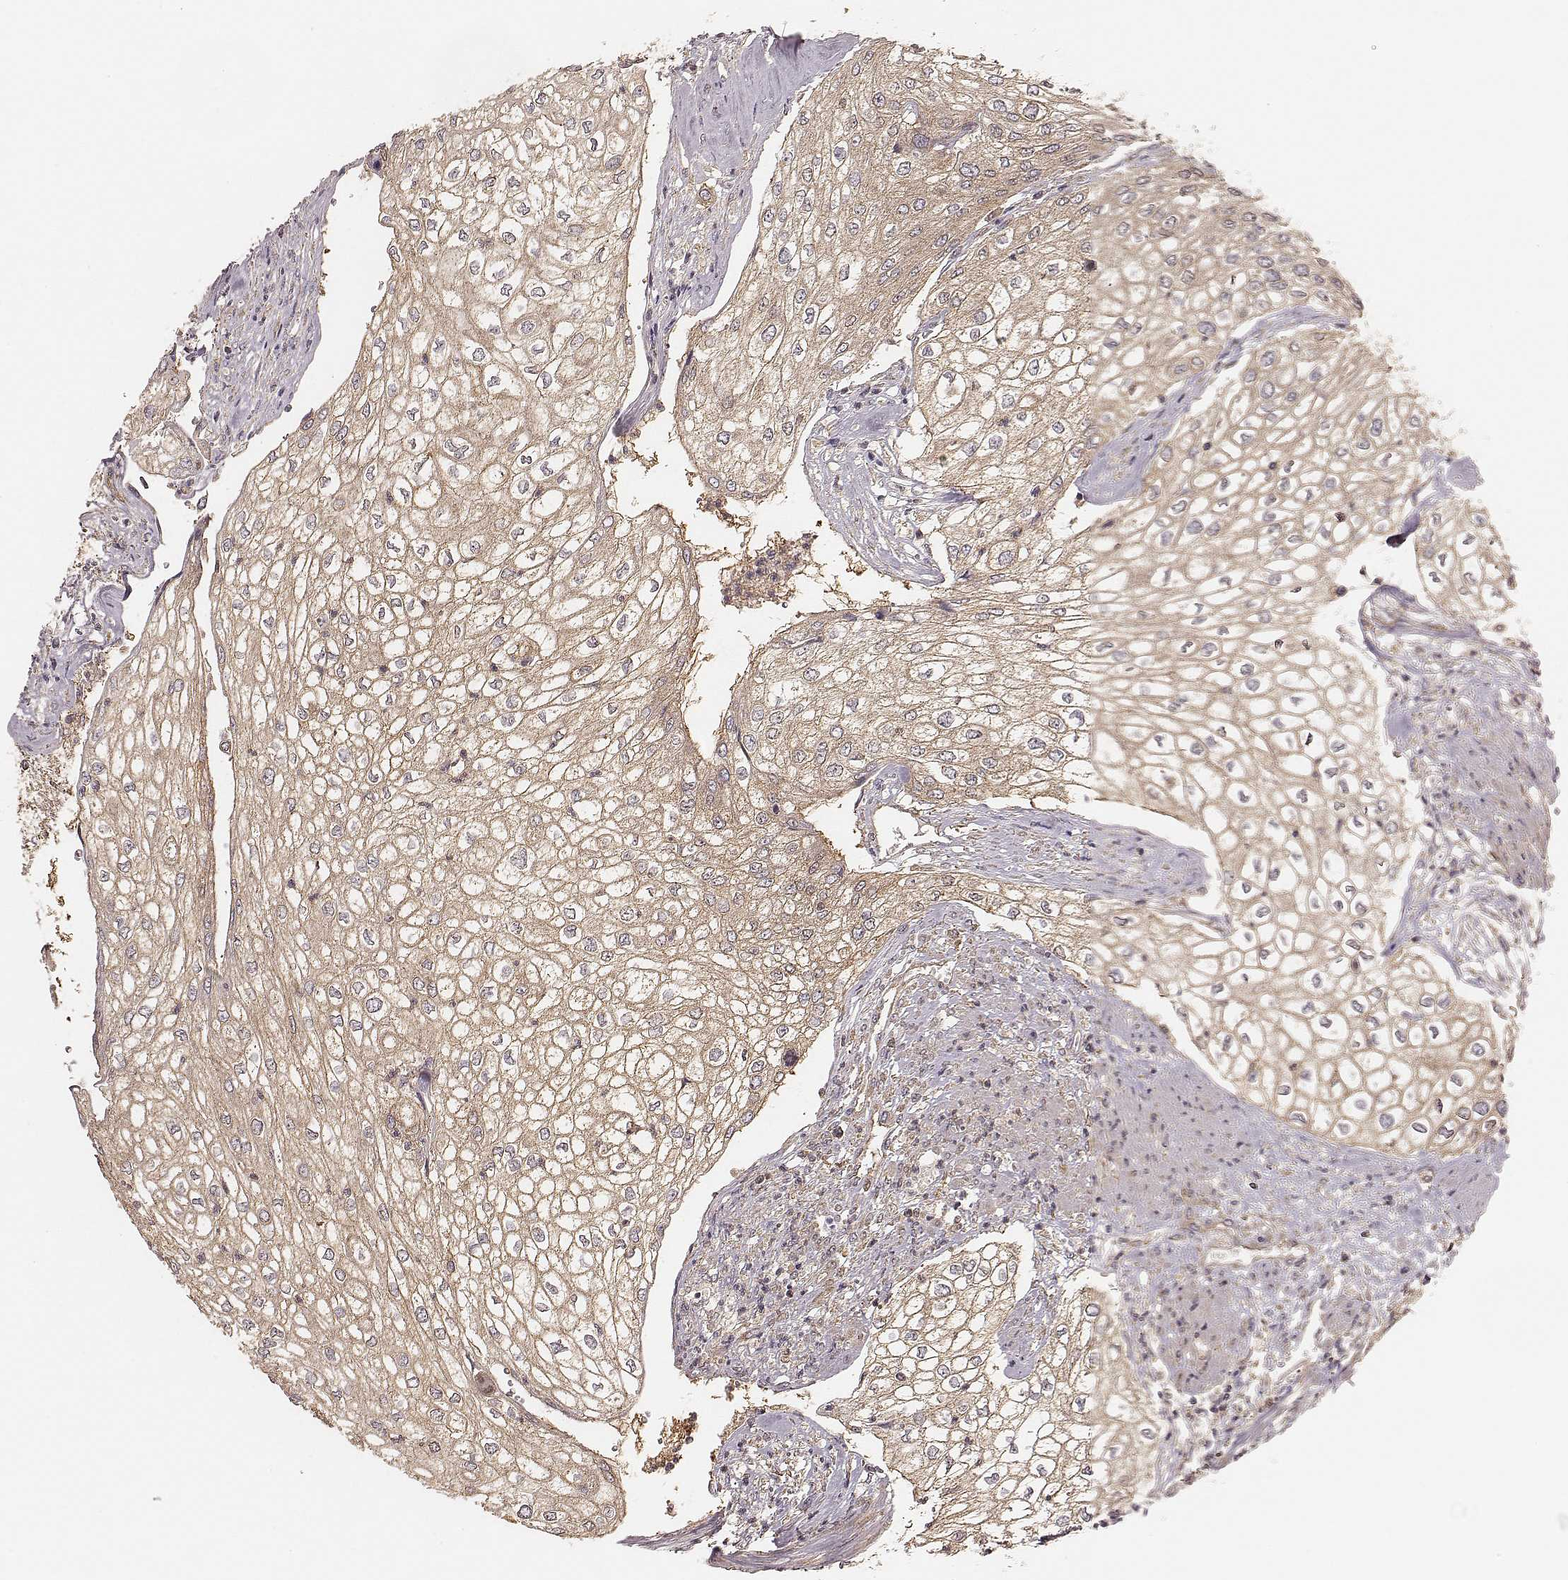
{"staining": {"intensity": "moderate", "quantity": ">75%", "location": "cytoplasmic/membranous"}, "tissue": "urothelial cancer", "cell_type": "Tumor cells", "image_type": "cancer", "snomed": [{"axis": "morphology", "description": "Urothelial carcinoma, High grade"}, {"axis": "topography", "description": "Urinary bladder"}], "caption": "Urothelial carcinoma (high-grade) stained with DAB (3,3'-diaminobenzidine) immunohistochemistry displays medium levels of moderate cytoplasmic/membranous positivity in about >75% of tumor cells. (DAB IHC, brown staining for protein, blue staining for nuclei).", "gene": "CARS1", "patient": {"sex": "male", "age": 62}}